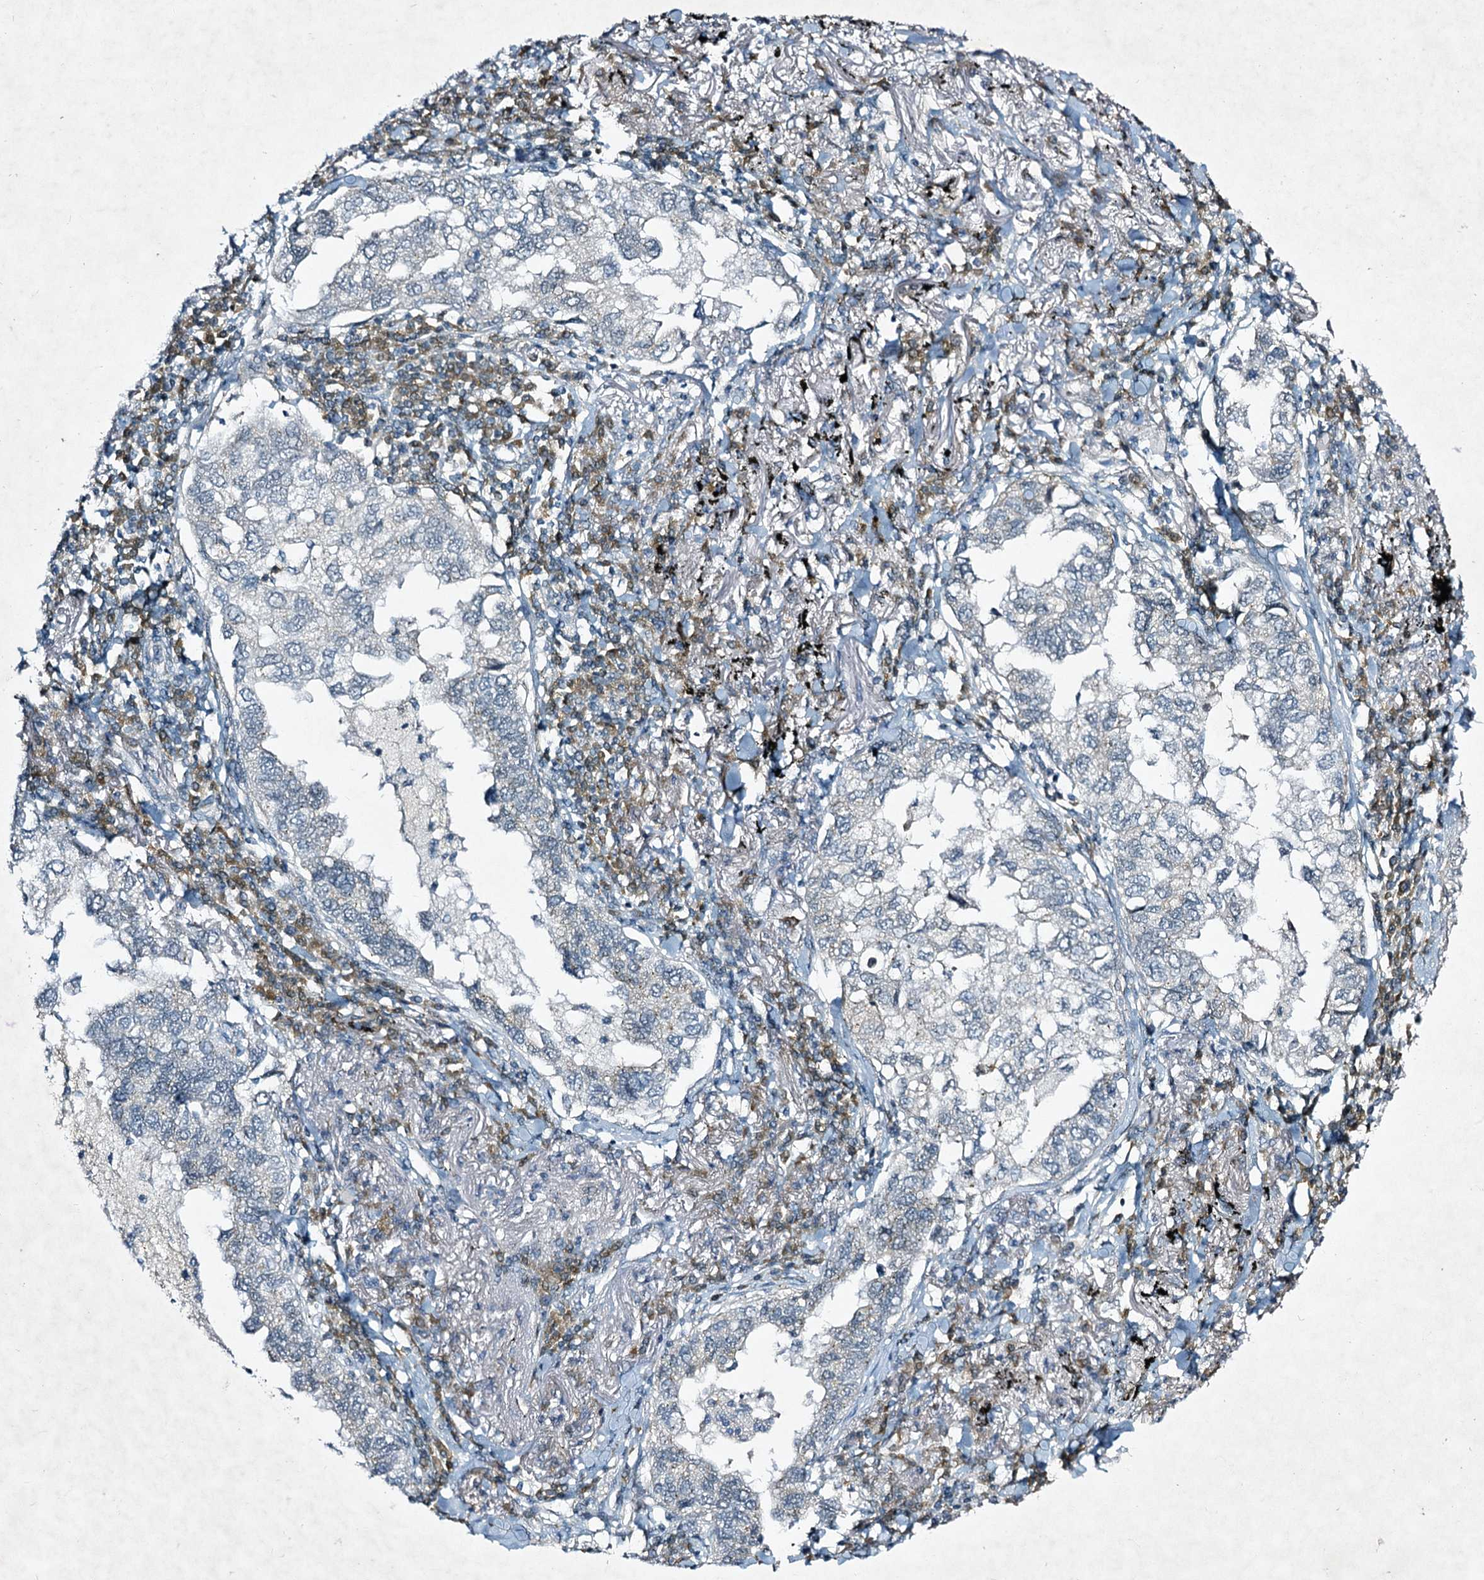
{"staining": {"intensity": "negative", "quantity": "none", "location": "none"}, "tissue": "lung cancer", "cell_type": "Tumor cells", "image_type": "cancer", "snomed": [{"axis": "morphology", "description": "Adenocarcinoma, NOS"}, {"axis": "topography", "description": "Lung"}], "caption": "Tumor cells show no significant protein expression in adenocarcinoma (lung). (Immunohistochemistry, brightfield microscopy, high magnification).", "gene": "STAP1", "patient": {"sex": "male", "age": 65}}